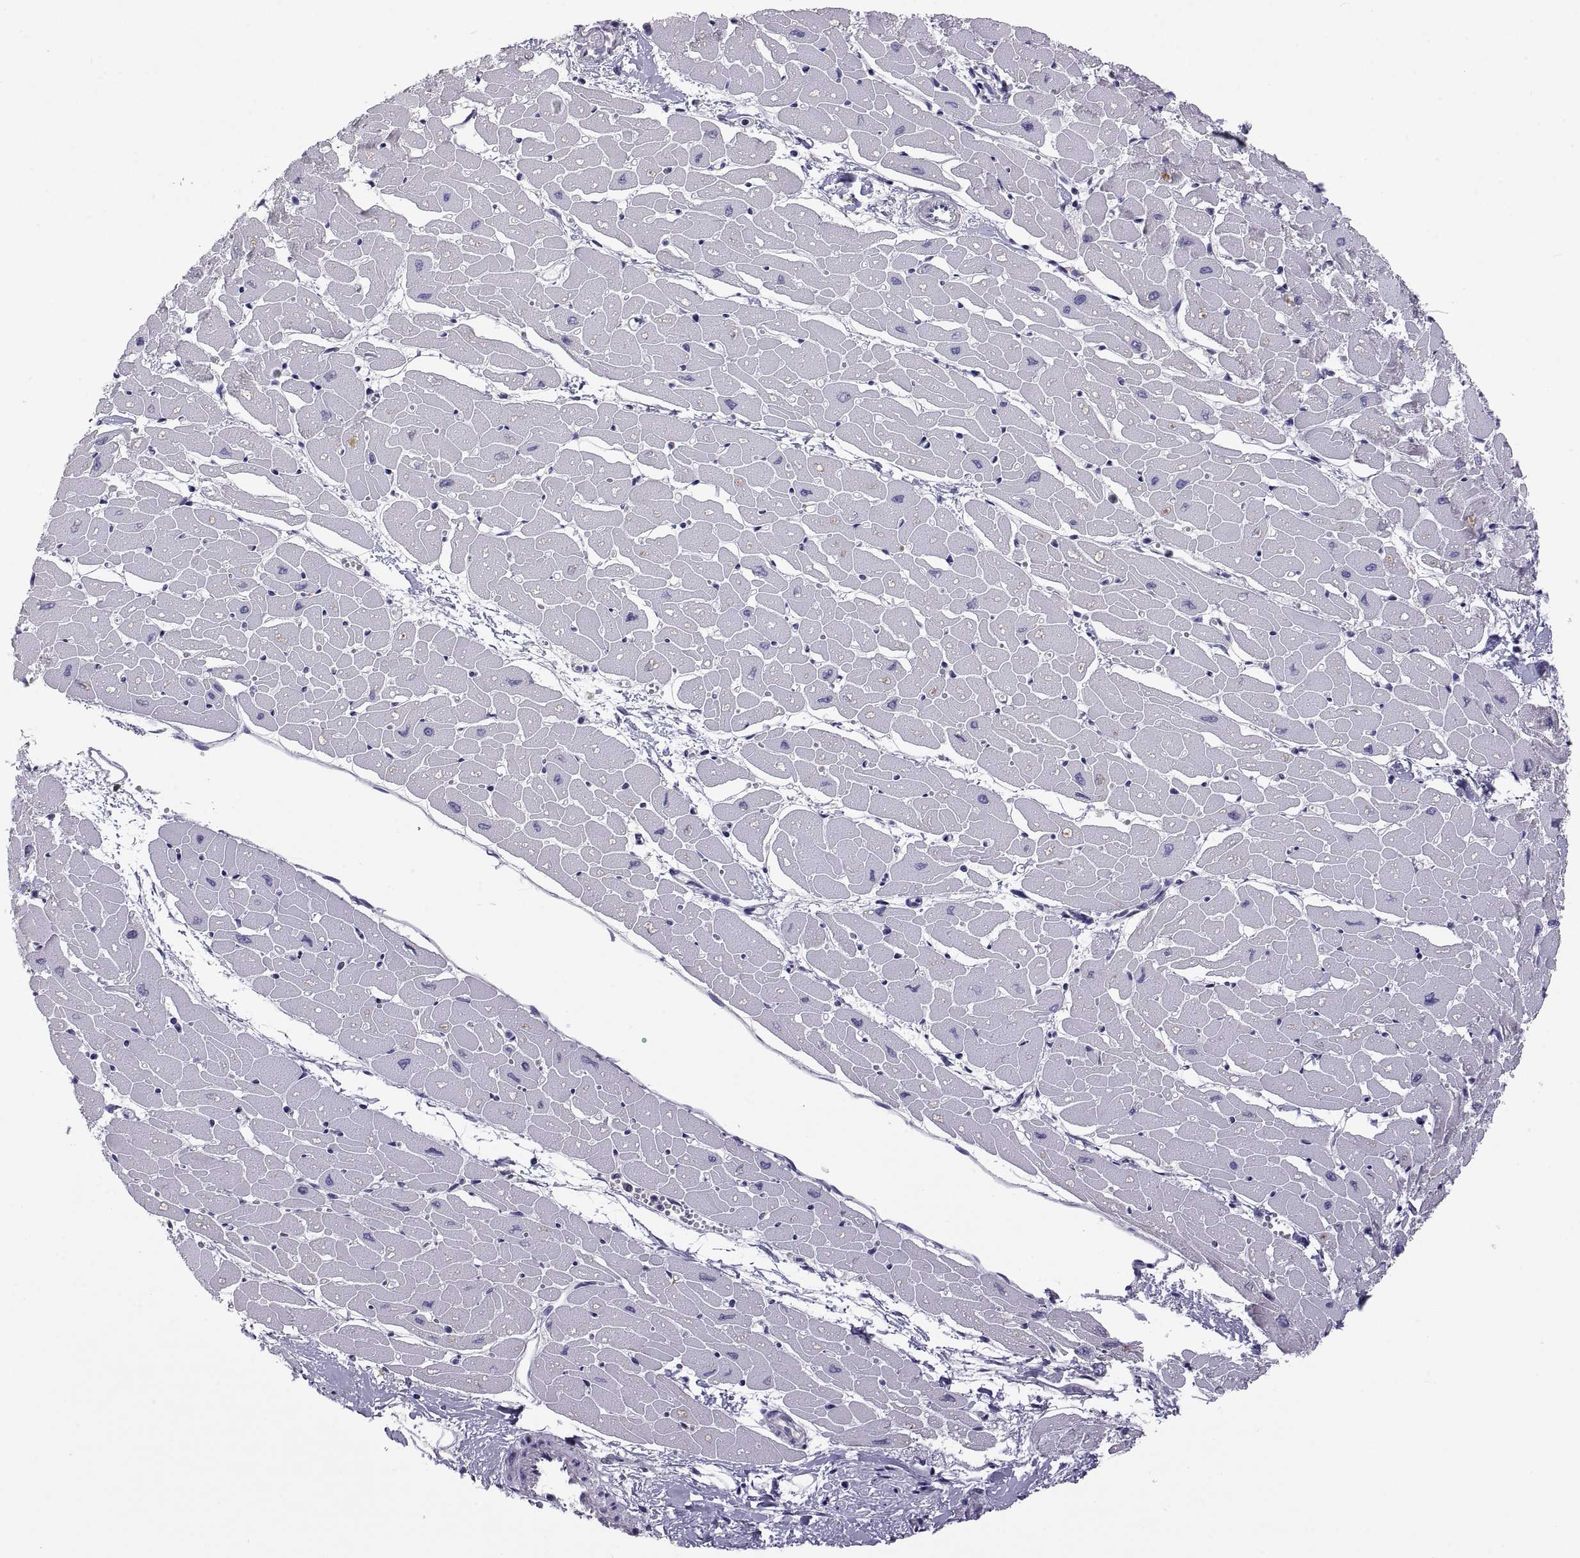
{"staining": {"intensity": "negative", "quantity": "none", "location": "none"}, "tissue": "heart muscle", "cell_type": "Cardiomyocytes", "image_type": "normal", "snomed": [{"axis": "morphology", "description": "Normal tissue, NOS"}, {"axis": "topography", "description": "Heart"}], "caption": "High magnification brightfield microscopy of normal heart muscle stained with DAB (3,3'-diaminobenzidine) (brown) and counterstained with hematoxylin (blue): cardiomyocytes show no significant staining.", "gene": "FGF9", "patient": {"sex": "male", "age": 57}}